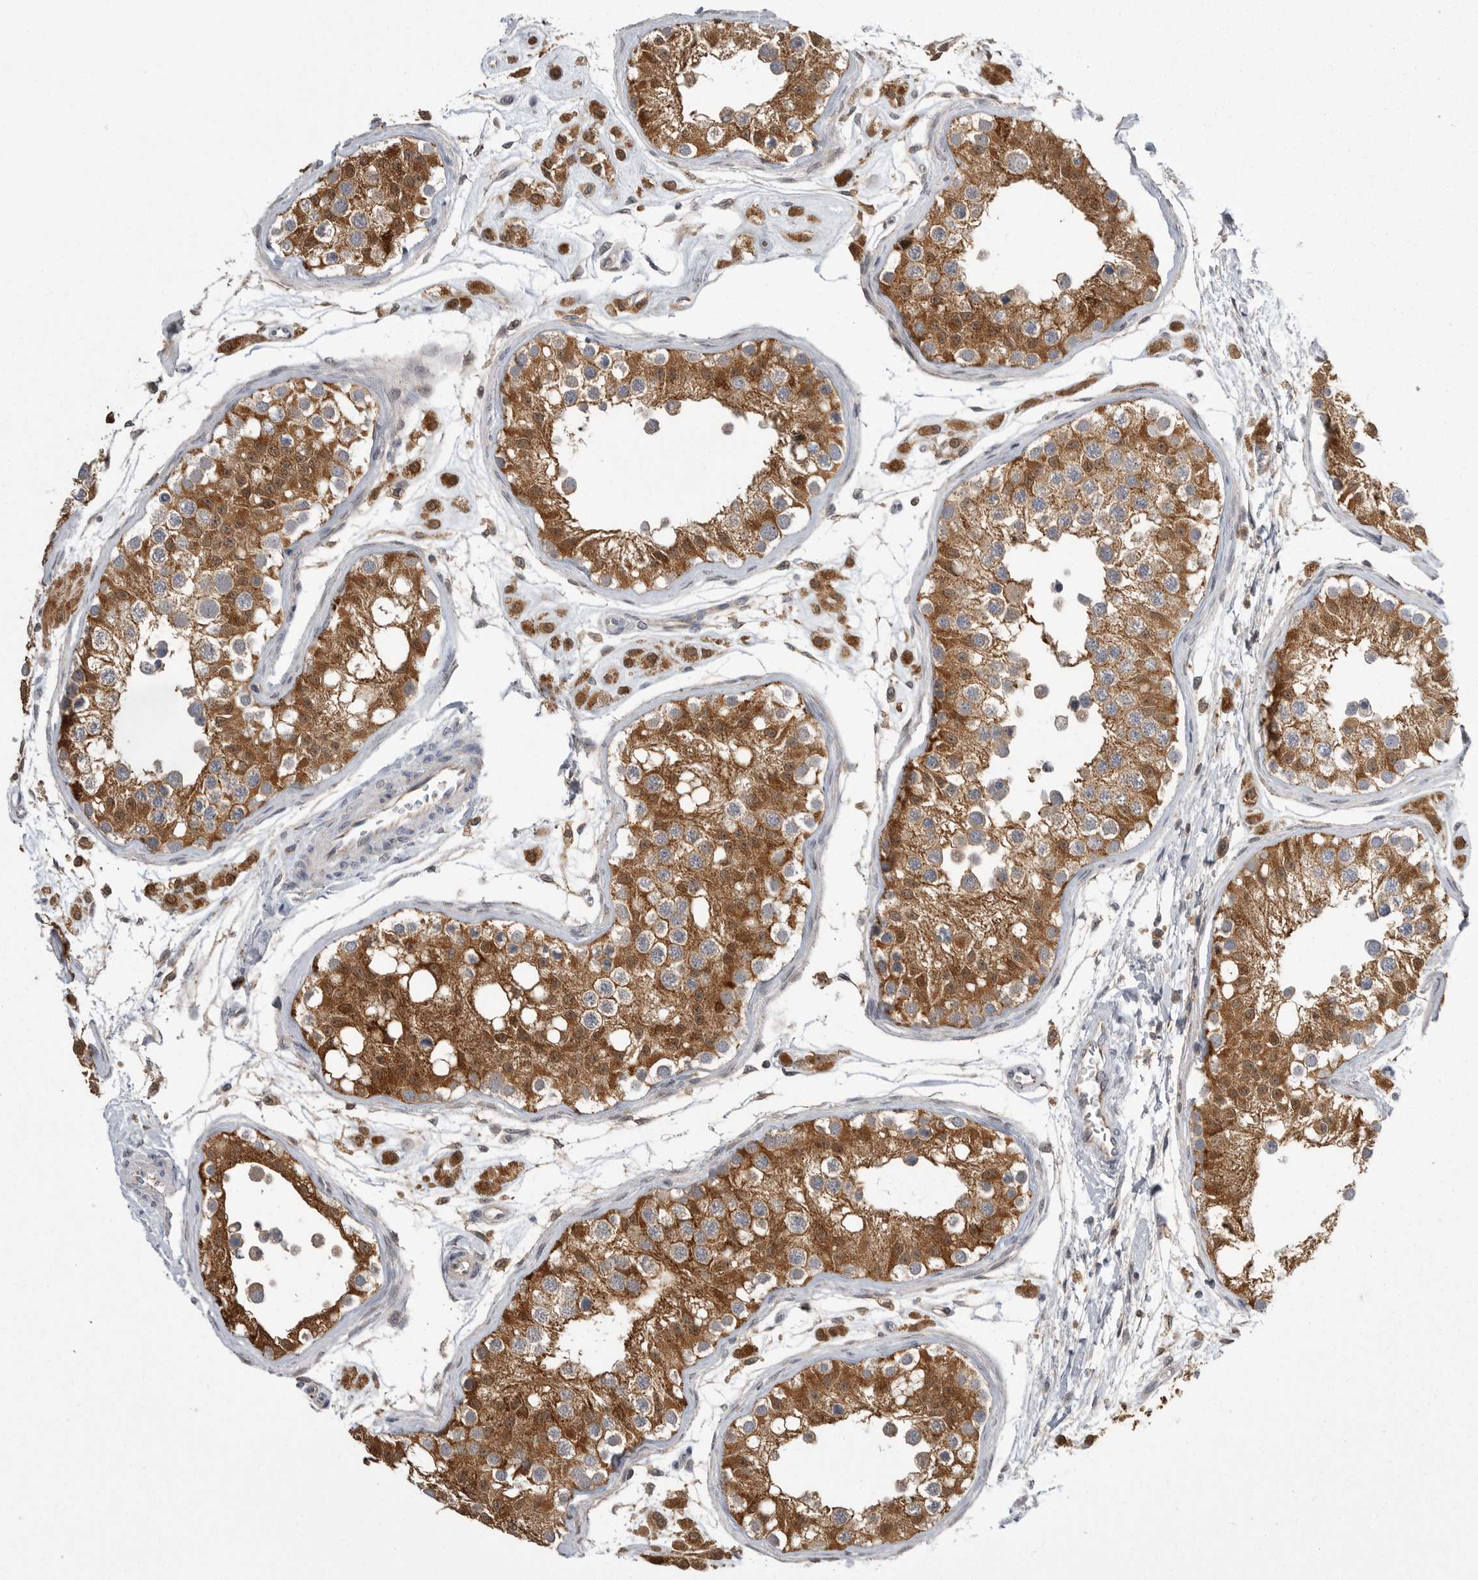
{"staining": {"intensity": "moderate", "quantity": ">75%", "location": "cytoplasmic/membranous"}, "tissue": "testis", "cell_type": "Cells in seminiferous ducts", "image_type": "normal", "snomed": [{"axis": "morphology", "description": "Normal tissue, NOS"}, {"axis": "morphology", "description": "Adenocarcinoma, metastatic, NOS"}, {"axis": "topography", "description": "Testis"}], "caption": "A micrograph of human testis stained for a protein reveals moderate cytoplasmic/membranous brown staining in cells in seminiferous ducts.", "gene": "KYAT3", "patient": {"sex": "male", "age": 26}}